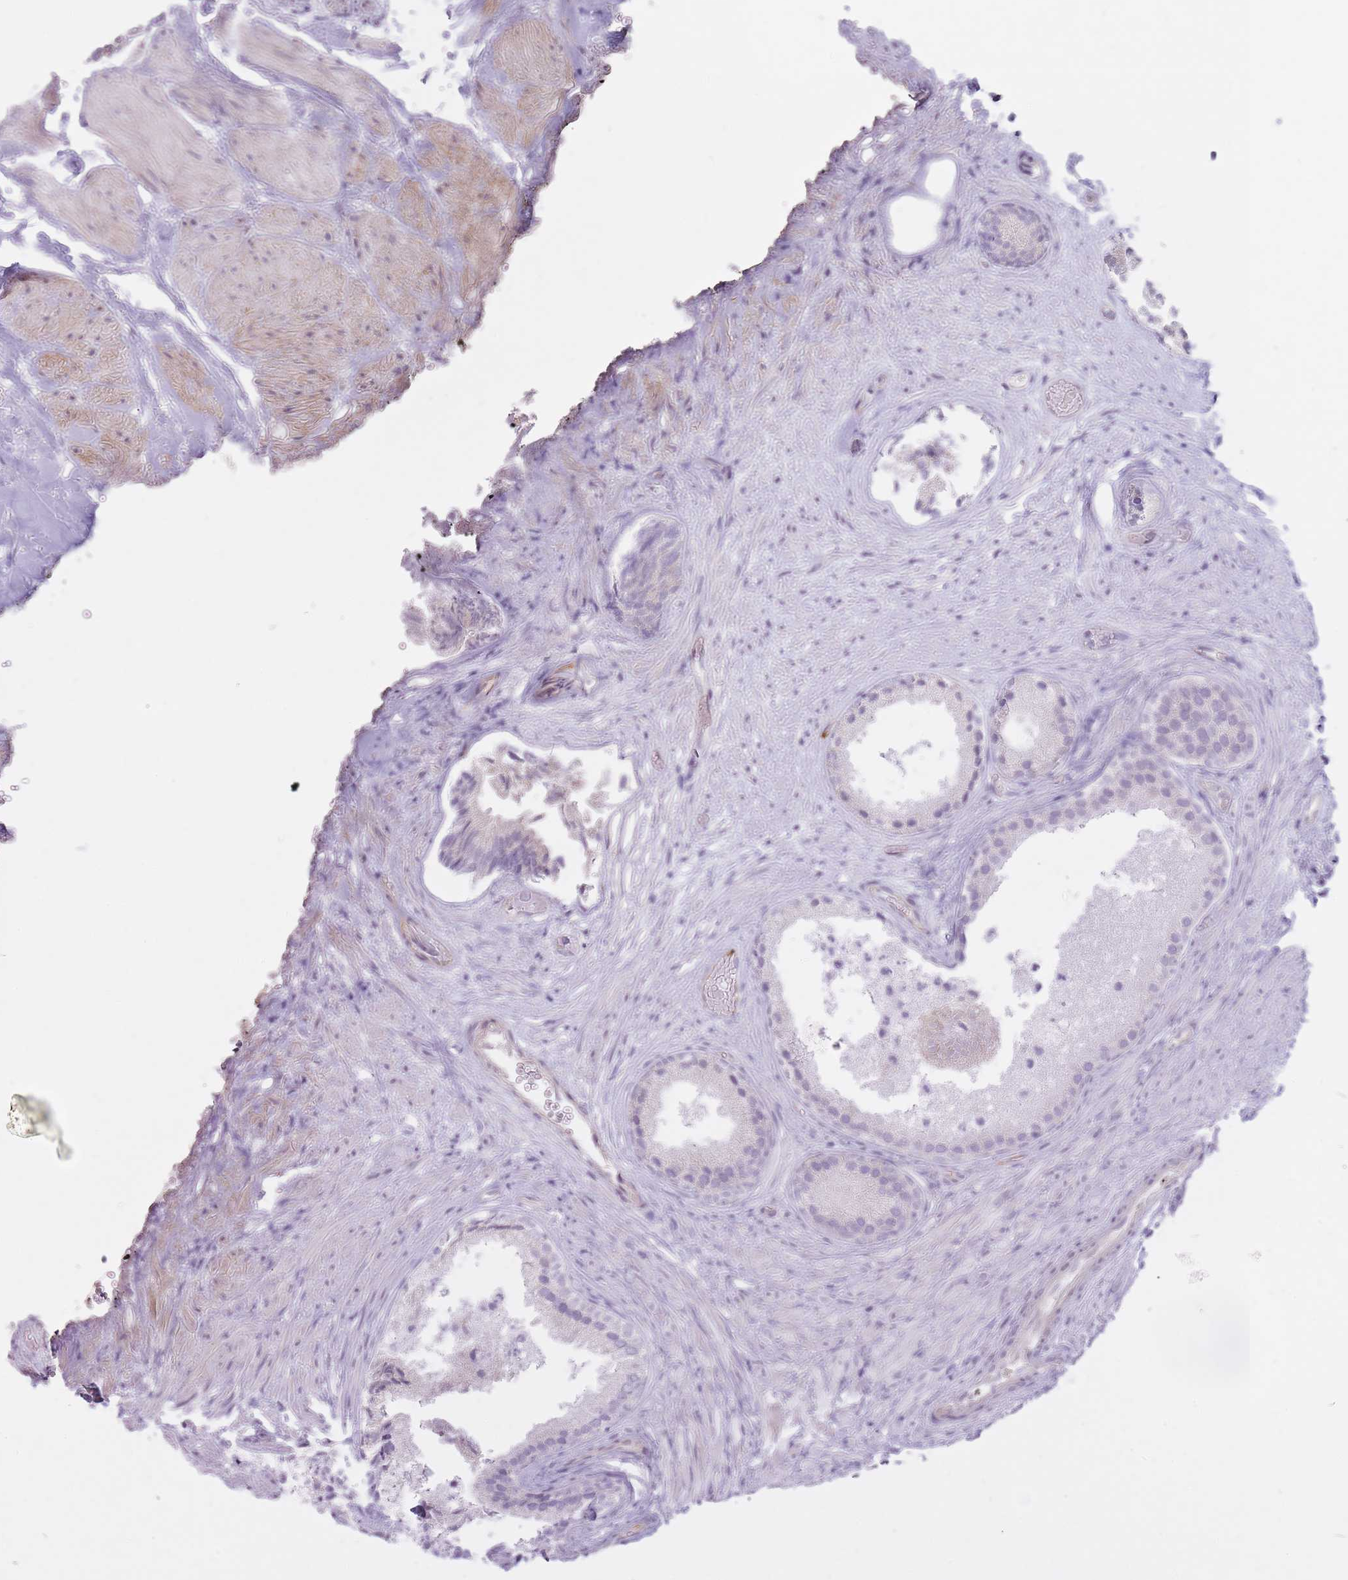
{"staining": {"intensity": "negative", "quantity": "none", "location": "none"}, "tissue": "prostate", "cell_type": "Glandular cells", "image_type": "normal", "snomed": [{"axis": "morphology", "description": "Normal tissue, NOS"}, {"axis": "topography", "description": "Prostate"}], "caption": "DAB (3,3'-diaminobenzidine) immunohistochemical staining of unremarkable prostate displays no significant staining in glandular cells.", "gene": "PGRMC2", "patient": {"sex": "male", "age": 76}}